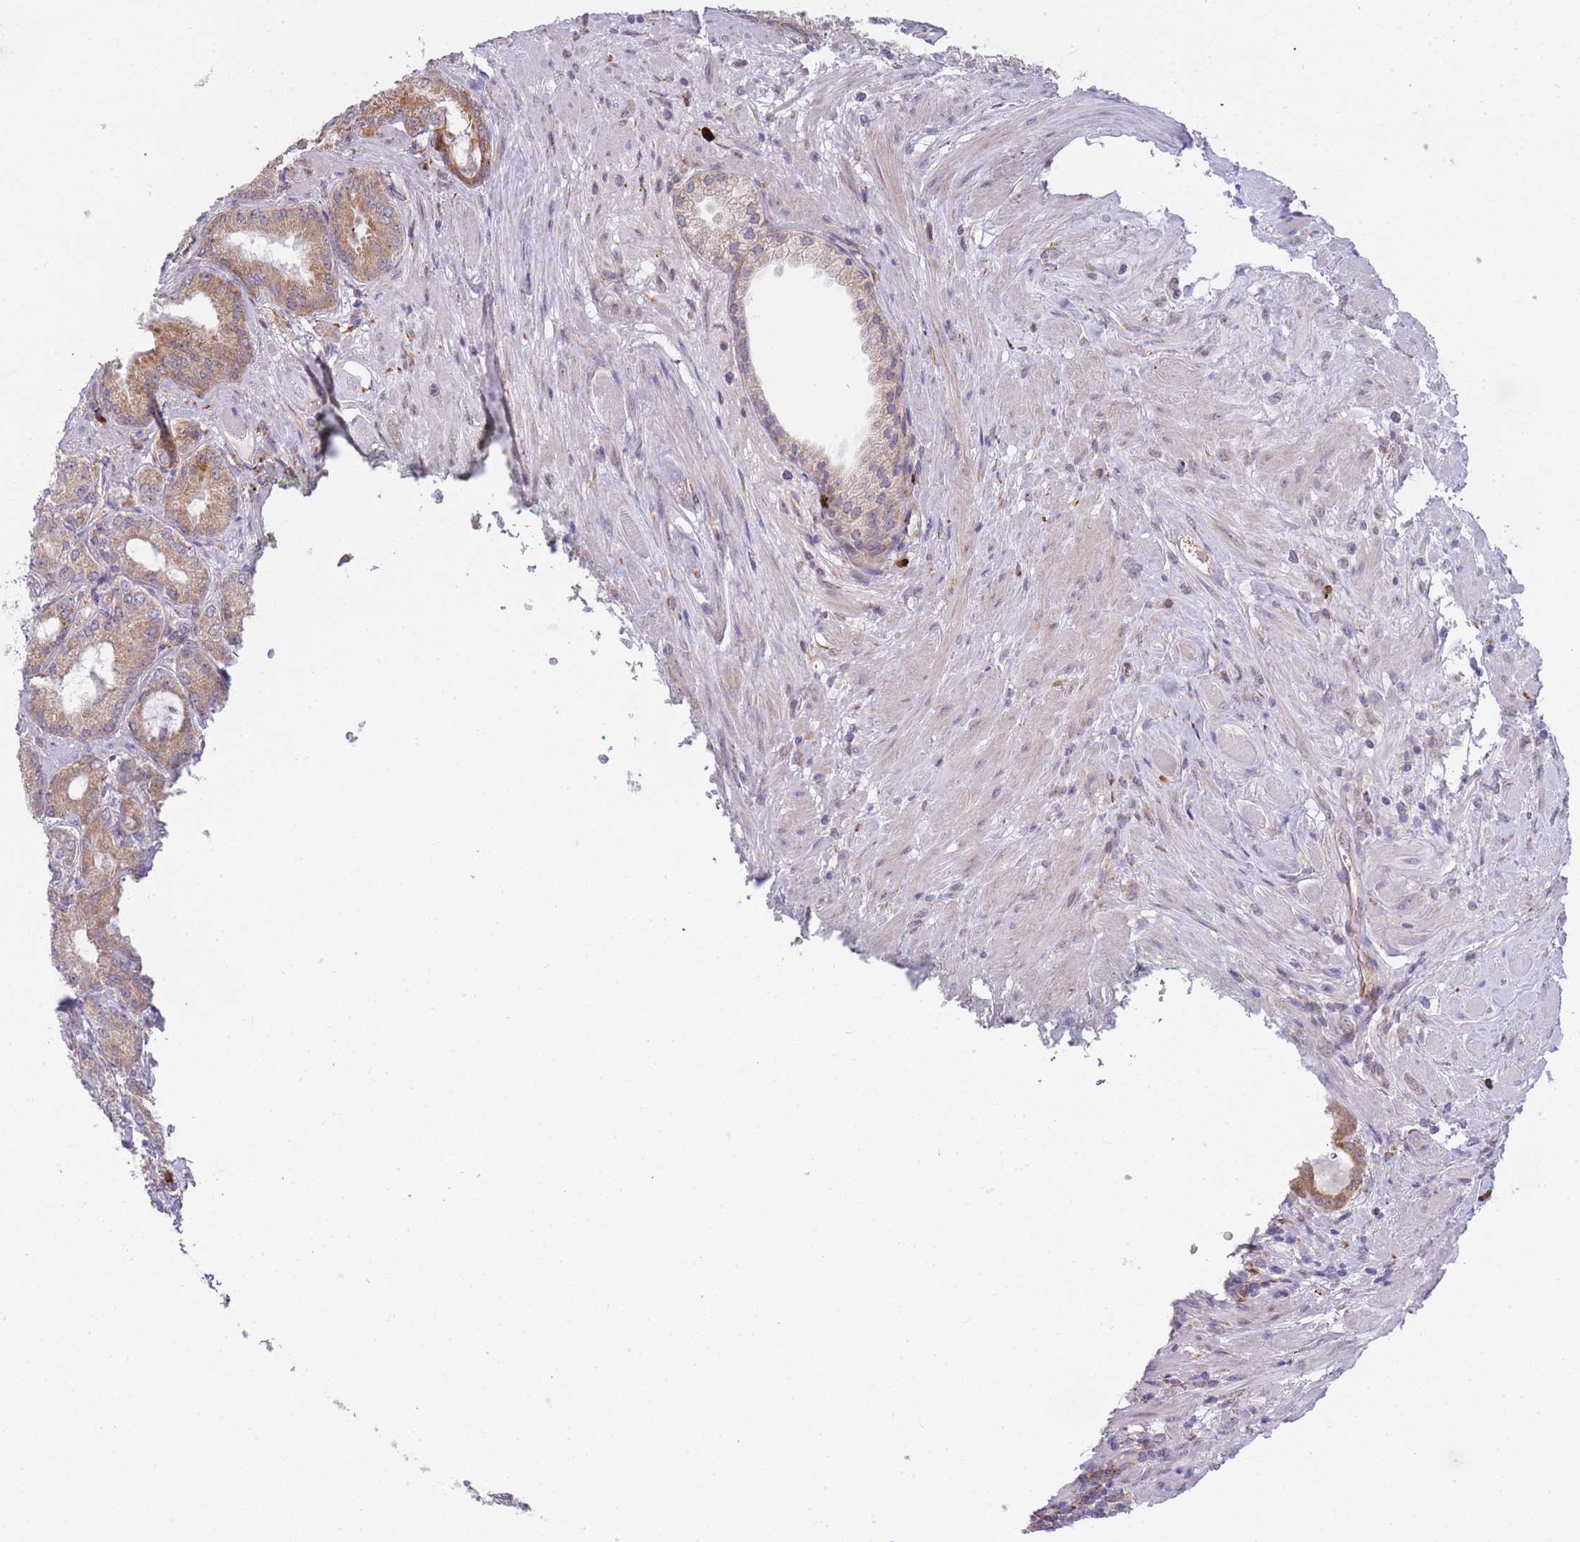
{"staining": {"intensity": "moderate", "quantity": ">75%", "location": "cytoplasmic/membranous"}, "tissue": "prostate cancer", "cell_type": "Tumor cells", "image_type": "cancer", "snomed": [{"axis": "morphology", "description": "Adenocarcinoma, High grade"}, {"axis": "topography", "description": "Prostate"}], "caption": "Adenocarcinoma (high-grade) (prostate) stained with immunohistochemistry demonstrates moderate cytoplasmic/membranous positivity in about >75% of tumor cells. The staining was performed using DAB (3,3'-diaminobenzidine) to visualize the protein expression in brown, while the nuclei were stained in blue with hematoxylin (Magnification: 20x).", "gene": "EXOSC8", "patient": {"sex": "male", "age": 71}}